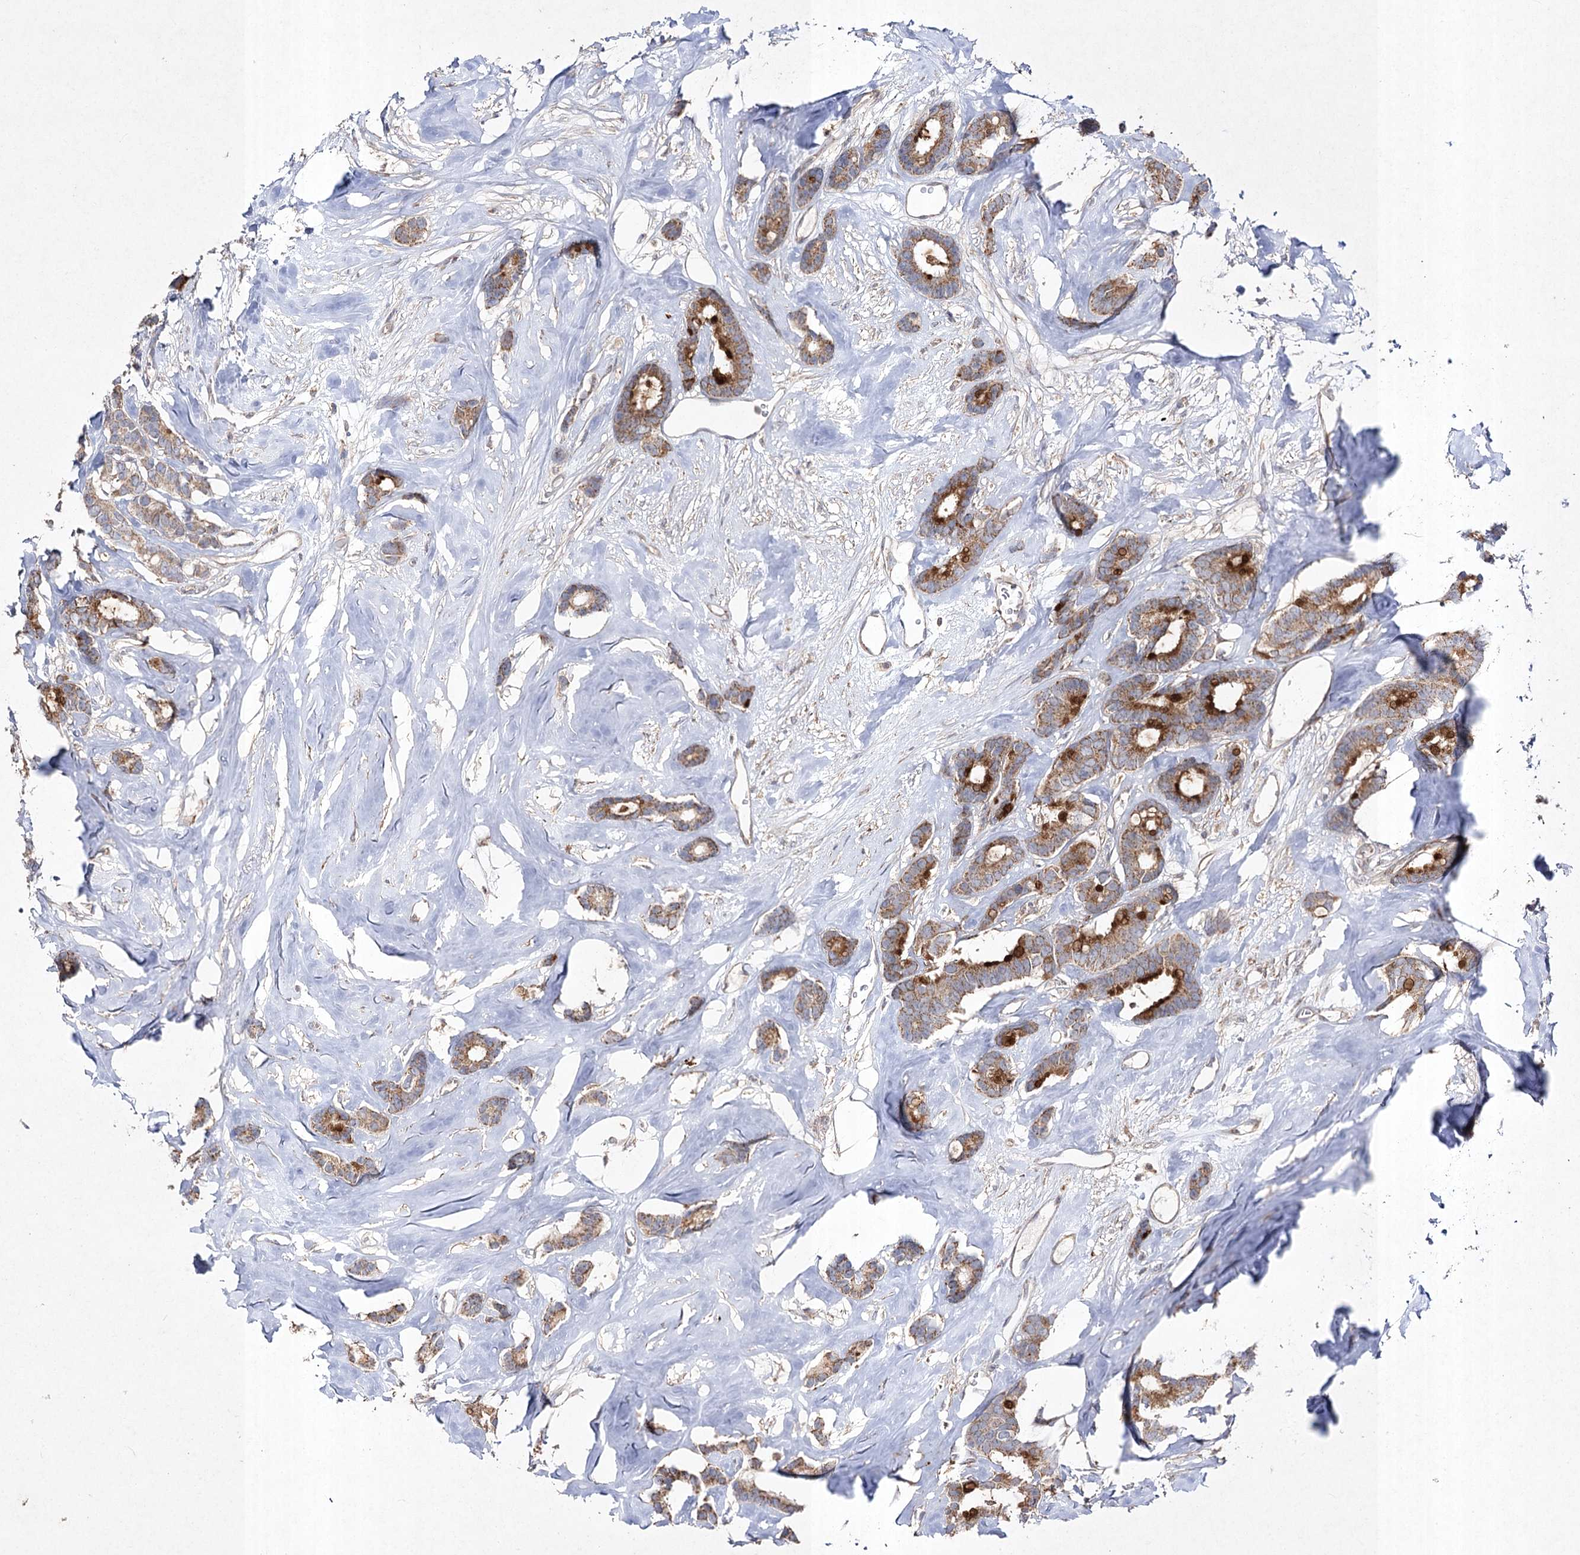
{"staining": {"intensity": "strong", "quantity": "25%-75%", "location": "cytoplasmic/membranous"}, "tissue": "breast cancer", "cell_type": "Tumor cells", "image_type": "cancer", "snomed": [{"axis": "morphology", "description": "Duct carcinoma"}, {"axis": "topography", "description": "Breast"}], "caption": "The immunohistochemical stain labels strong cytoplasmic/membranous expression in tumor cells of breast cancer tissue.", "gene": "FANCL", "patient": {"sex": "female", "age": 87}}